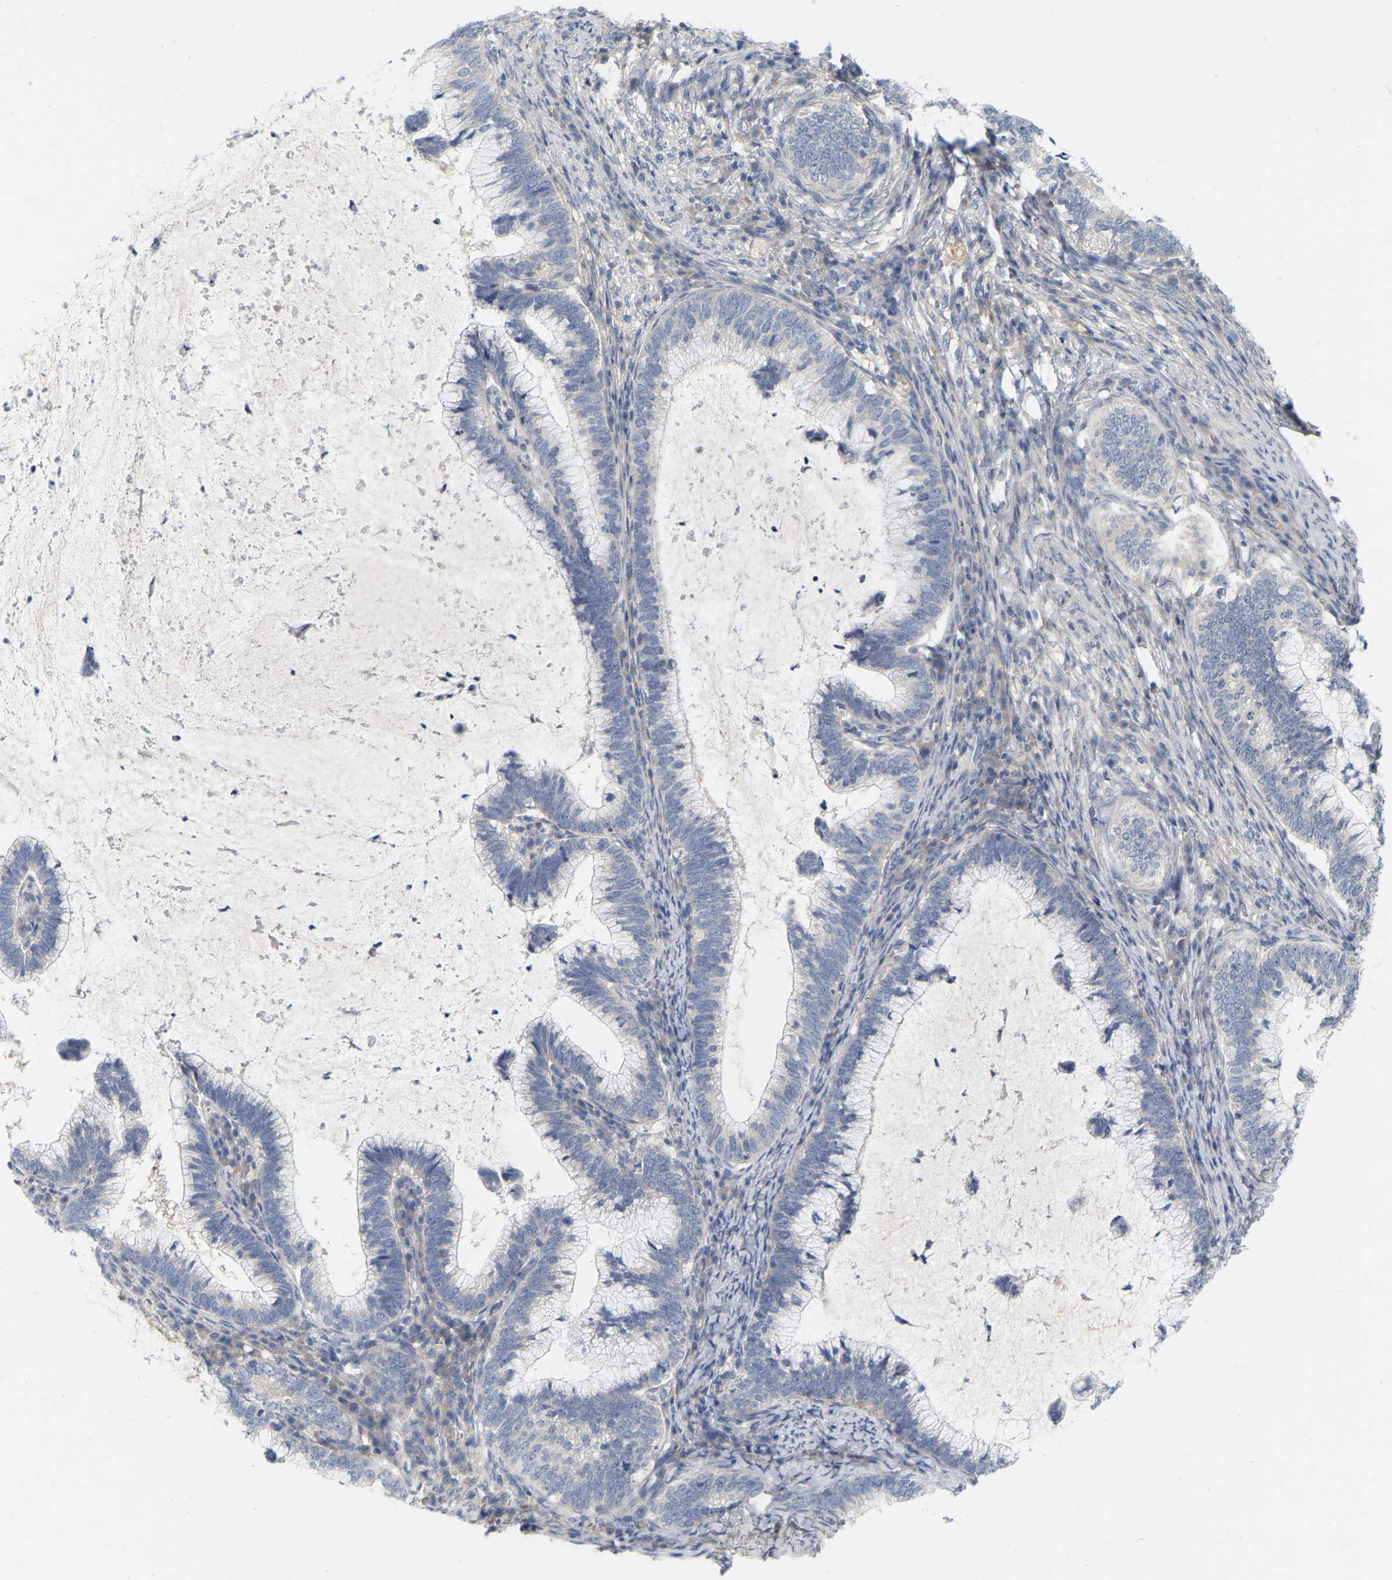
{"staining": {"intensity": "negative", "quantity": "none", "location": "none"}, "tissue": "cervical cancer", "cell_type": "Tumor cells", "image_type": "cancer", "snomed": [{"axis": "morphology", "description": "Adenocarcinoma, NOS"}, {"axis": "topography", "description": "Cervix"}], "caption": "This is a image of immunohistochemistry (IHC) staining of adenocarcinoma (cervical), which shows no staining in tumor cells.", "gene": "WIPI2", "patient": {"sex": "female", "age": 36}}